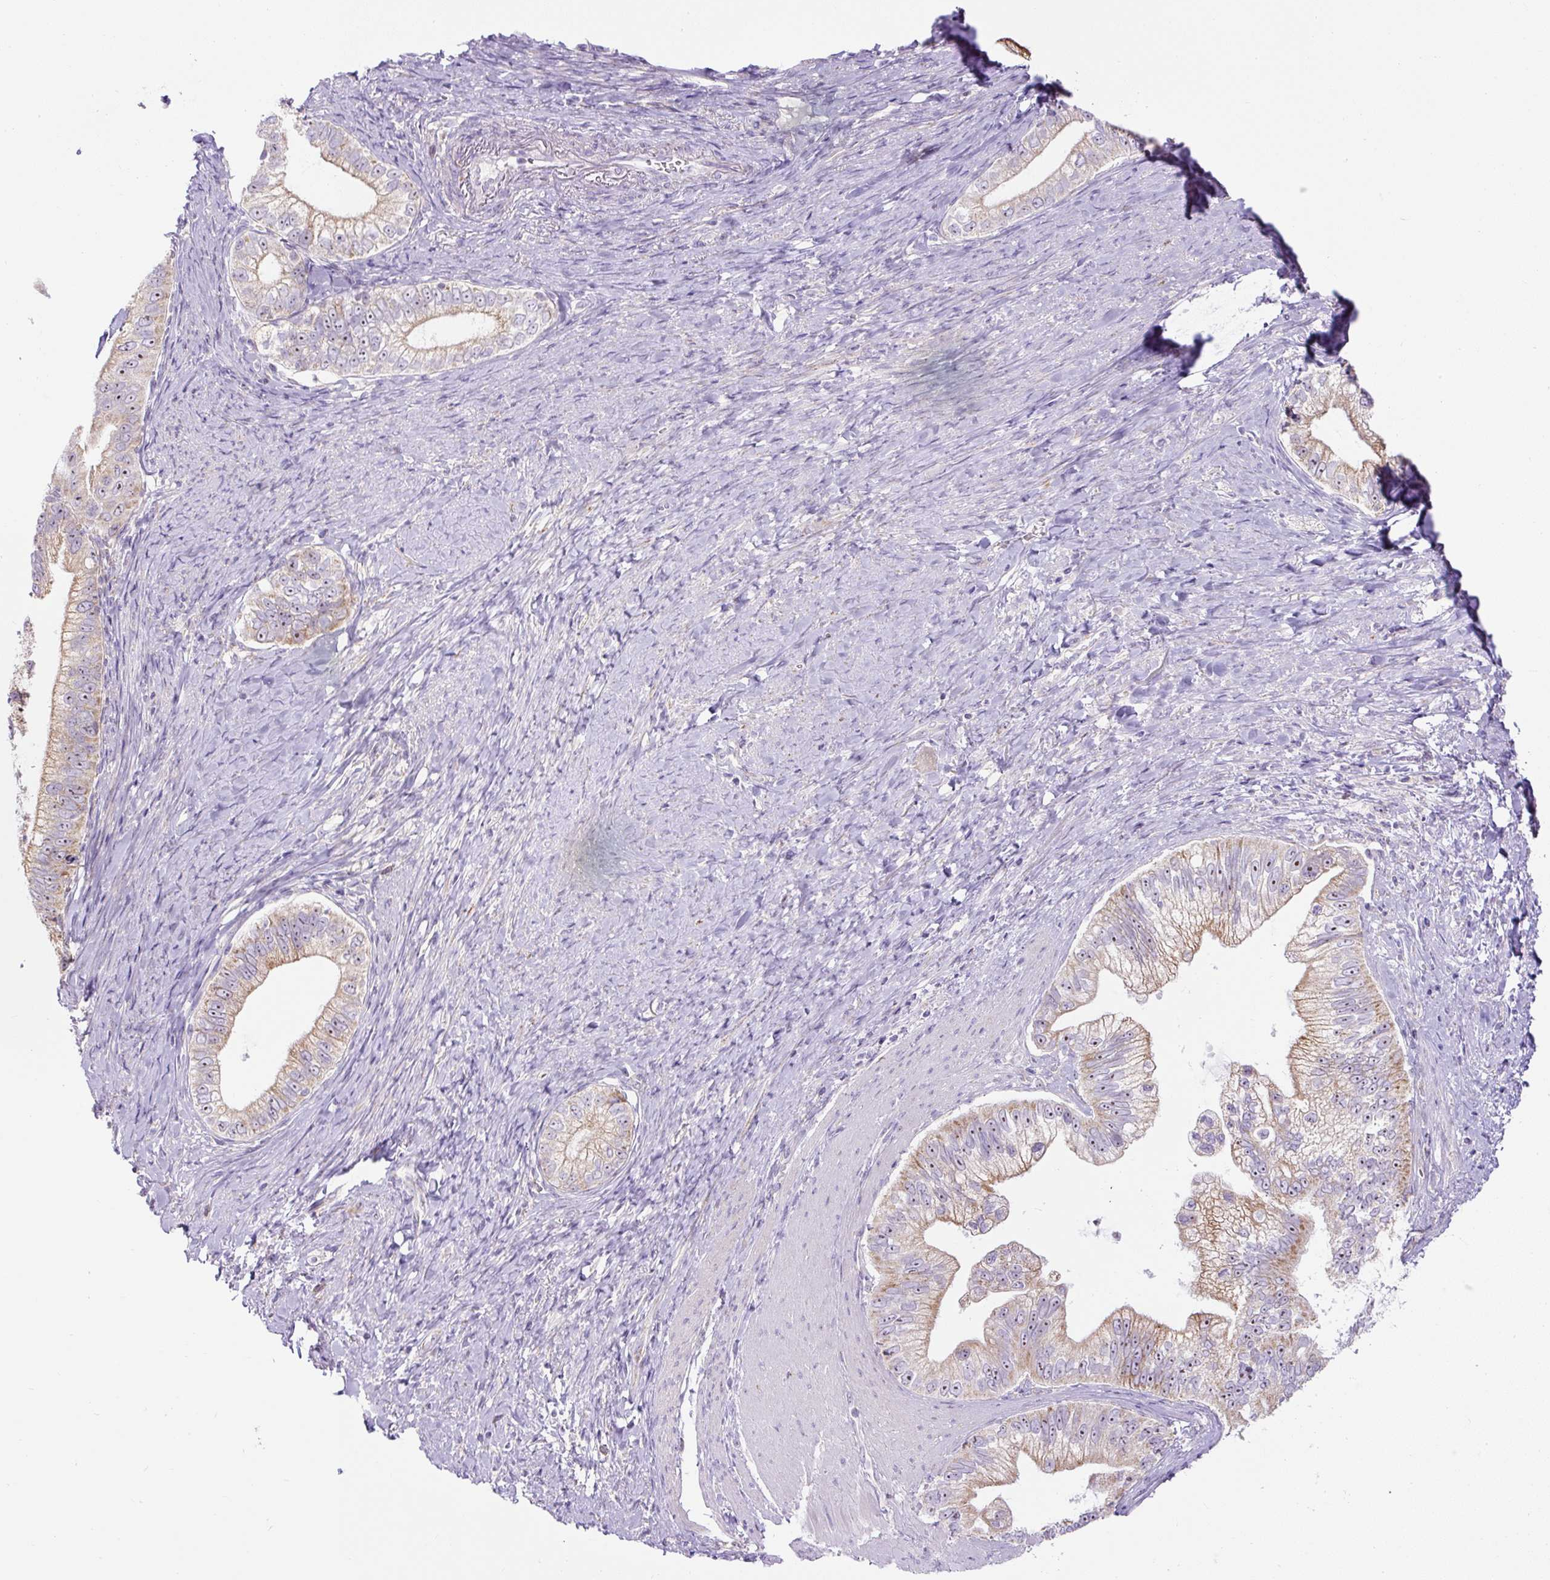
{"staining": {"intensity": "moderate", "quantity": "<25%", "location": "cytoplasmic/membranous,nuclear"}, "tissue": "pancreatic cancer", "cell_type": "Tumor cells", "image_type": "cancer", "snomed": [{"axis": "morphology", "description": "Adenocarcinoma, NOS"}, {"axis": "topography", "description": "Pancreas"}], "caption": "This is a micrograph of IHC staining of pancreatic cancer, which shows moderate staining in the cytoplasmic/membranous and nuclear of tumor cells.", "gene": "ZNF596", "patient": {"sex": "male", "age": 70}}